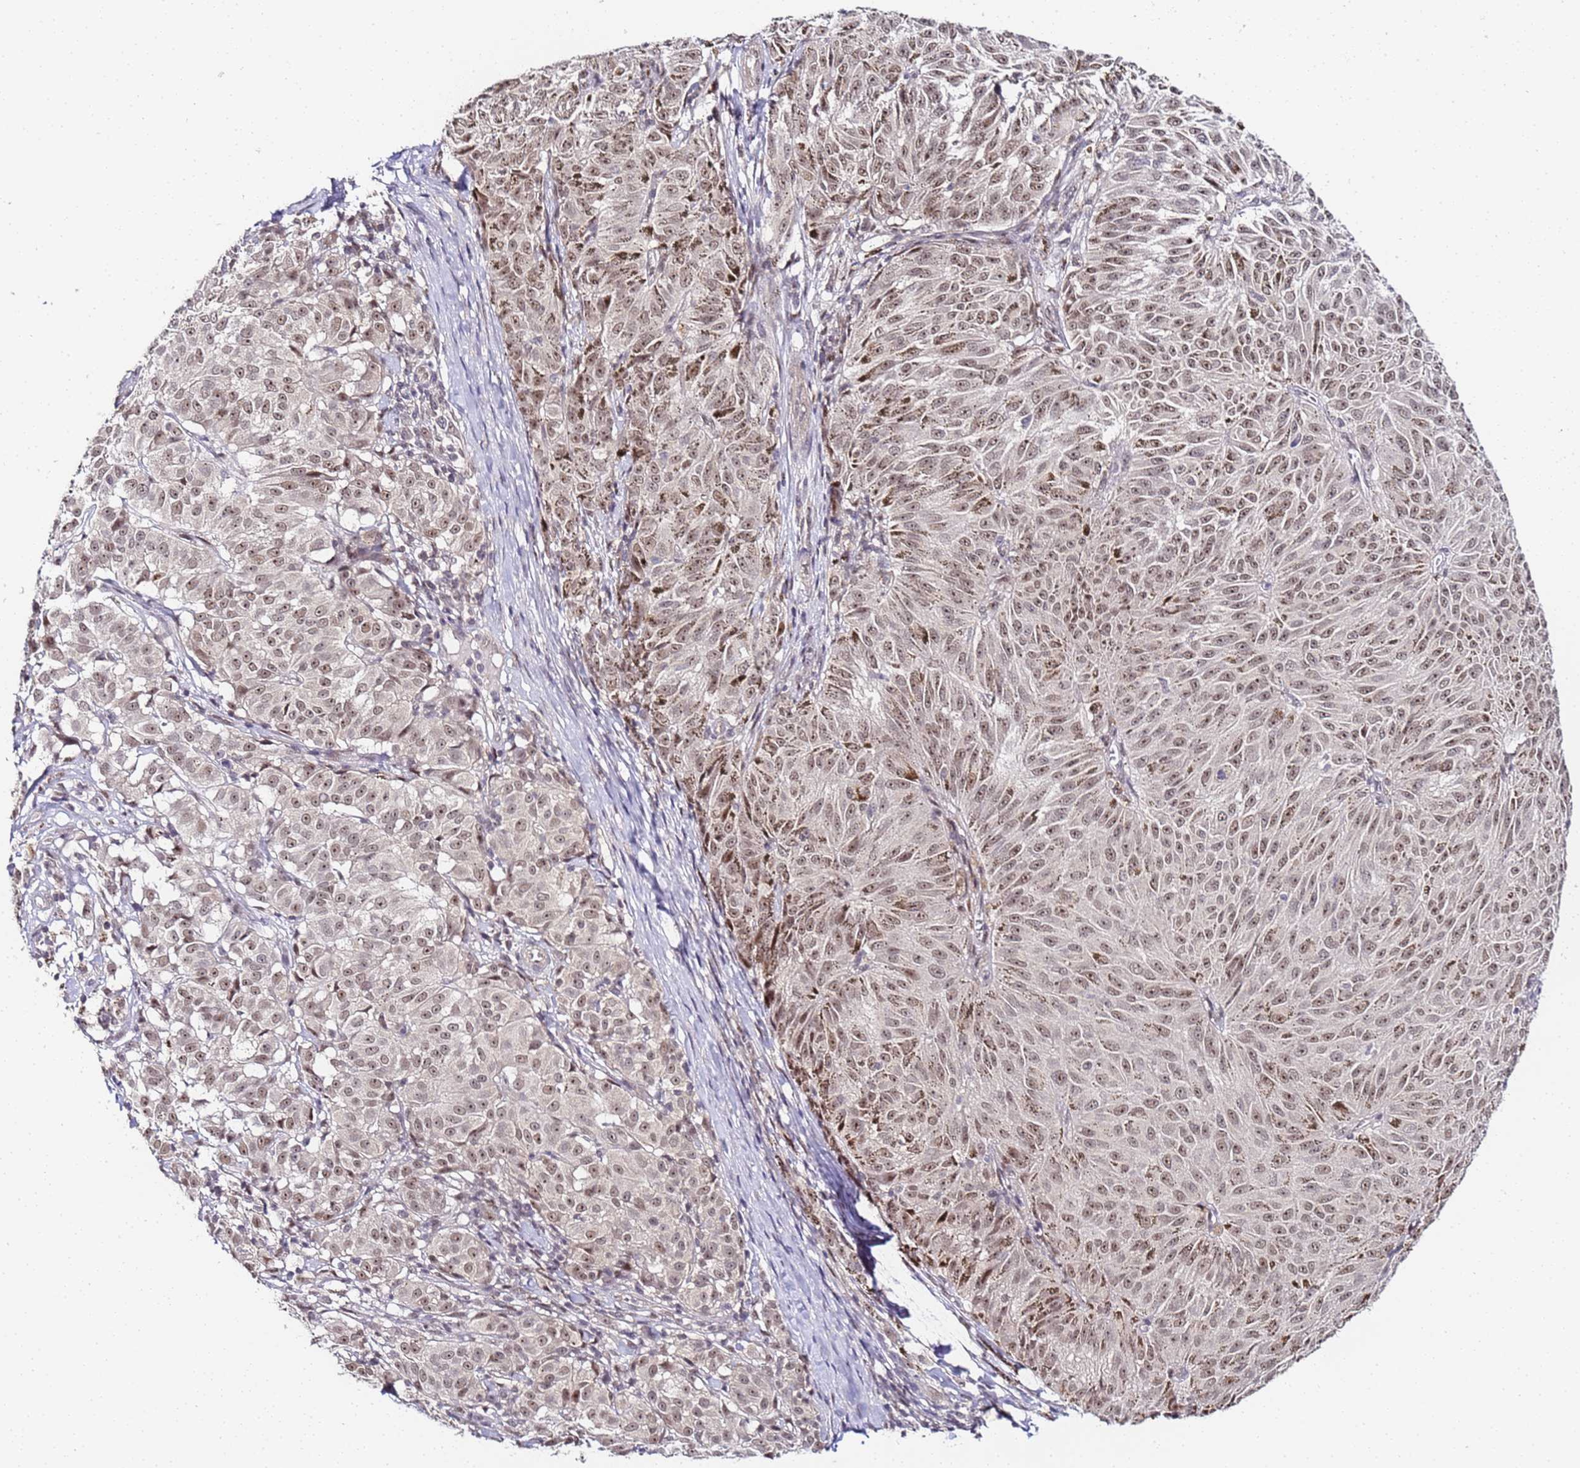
{"staining": {"intensity": "moderate", "quantity": ">75%", "location": "nuclear"}, "tissue": "melanoma", "cell_type": "Tumor cells", "image_type": "cancer", "snomed": [{"axis": "morphology", "description": "Malignant melanoma, NOS"}, {"axis": "topography", "description": "Skin"}], "caption": "Moderate nuclear expression for a protein is present in approximately >75% of tumor cells of malignant melanoma using IHC.", "gene": "LSM3", "patient": {"sex": "female", "age": 72}}